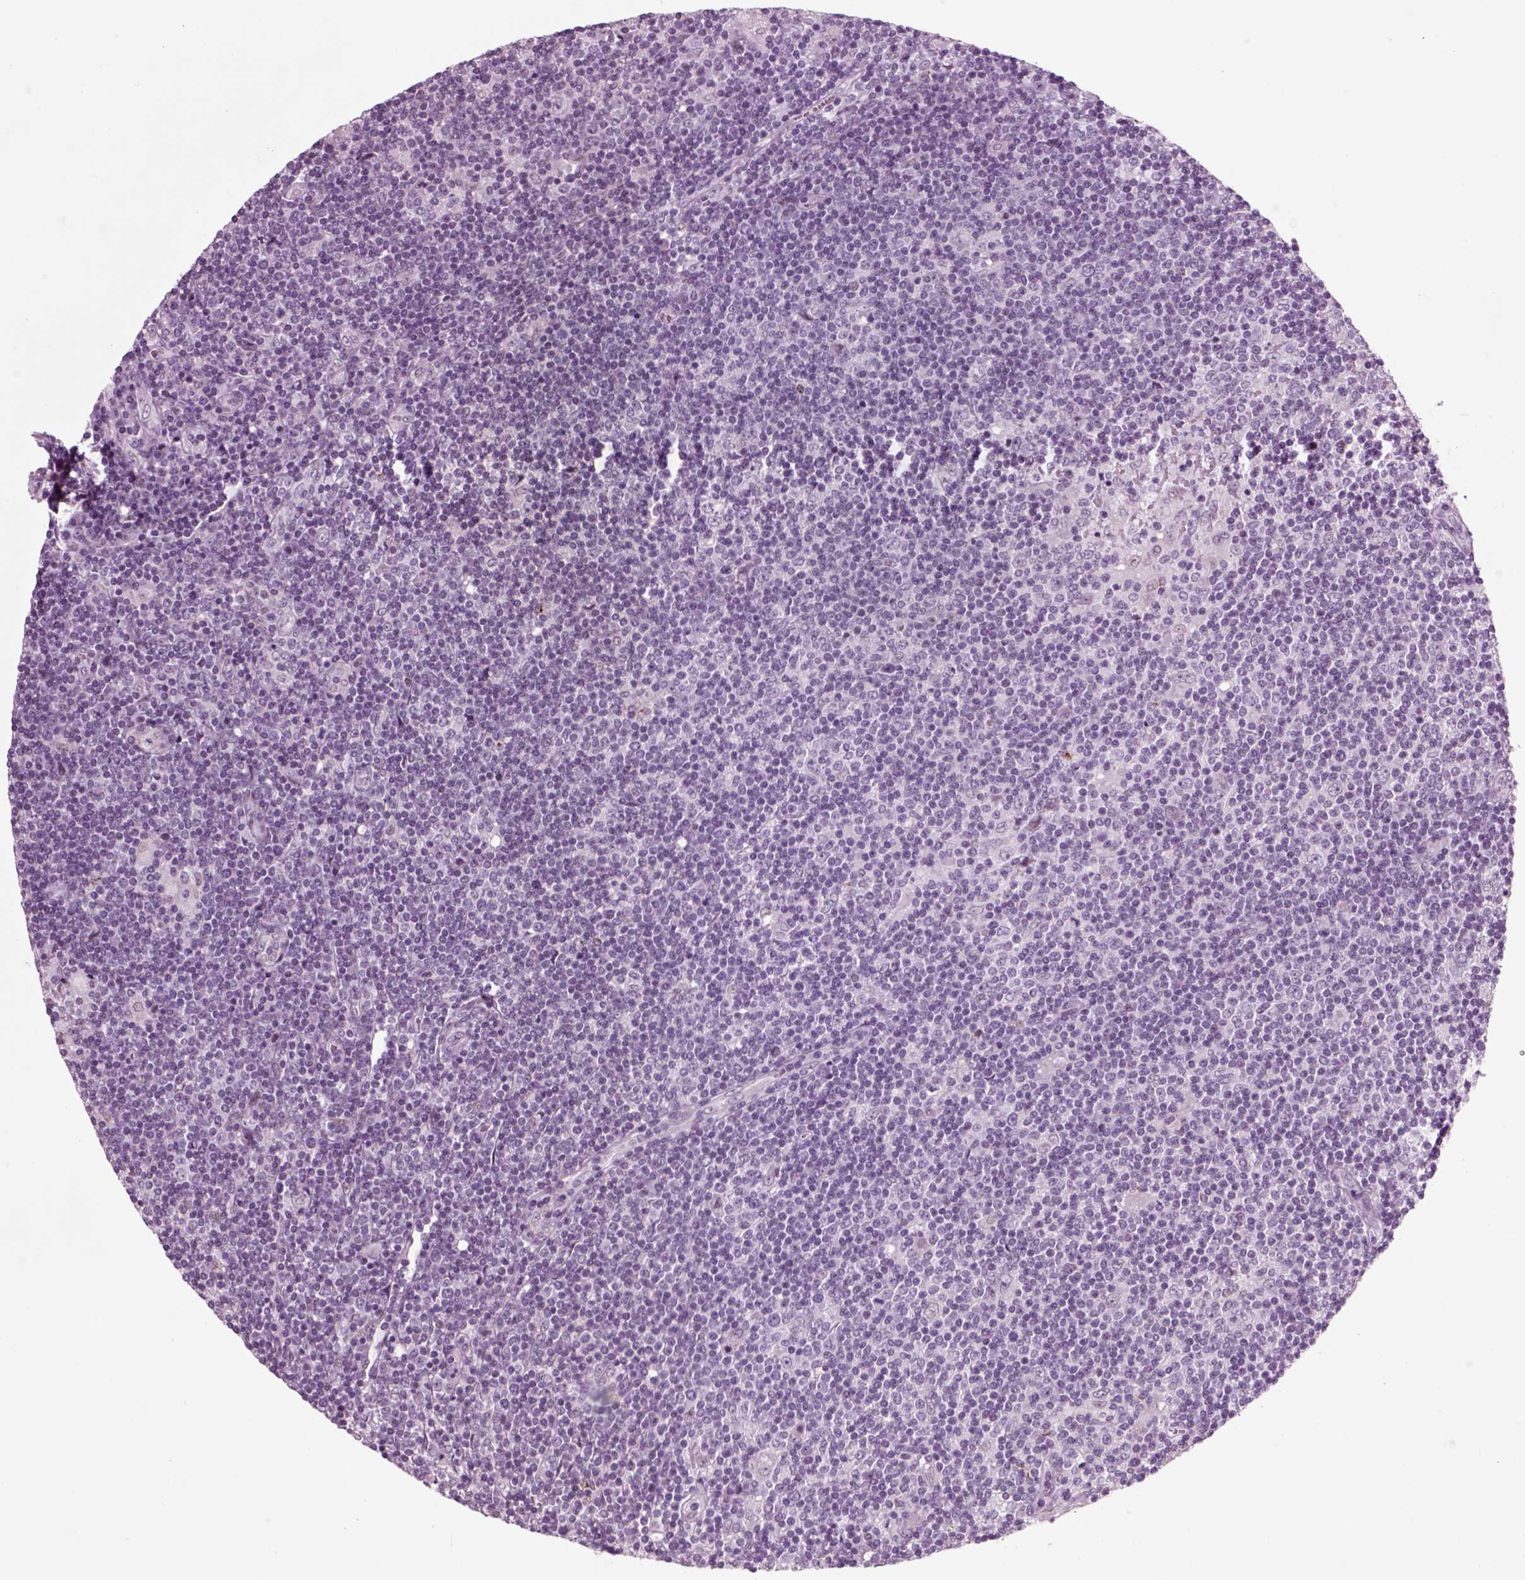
{"staining": {"intensity": "negative", "quantity": "none", "location": "none"}, "tissue": "lymphoma", "cell_type": "Tumor cells", "image_type": "cancer", "snomed": [{"axis": "morphology", "description": "Hodgkin's disease, NOS"}, {"axis": "topography", "description": "Lymph node"}], "caption": "An image of lymphoma stained for a protein exhibits no brown staining in tumor cells.", "gene": "CHGB", "patient": {"sex": "male", "age": 40}}